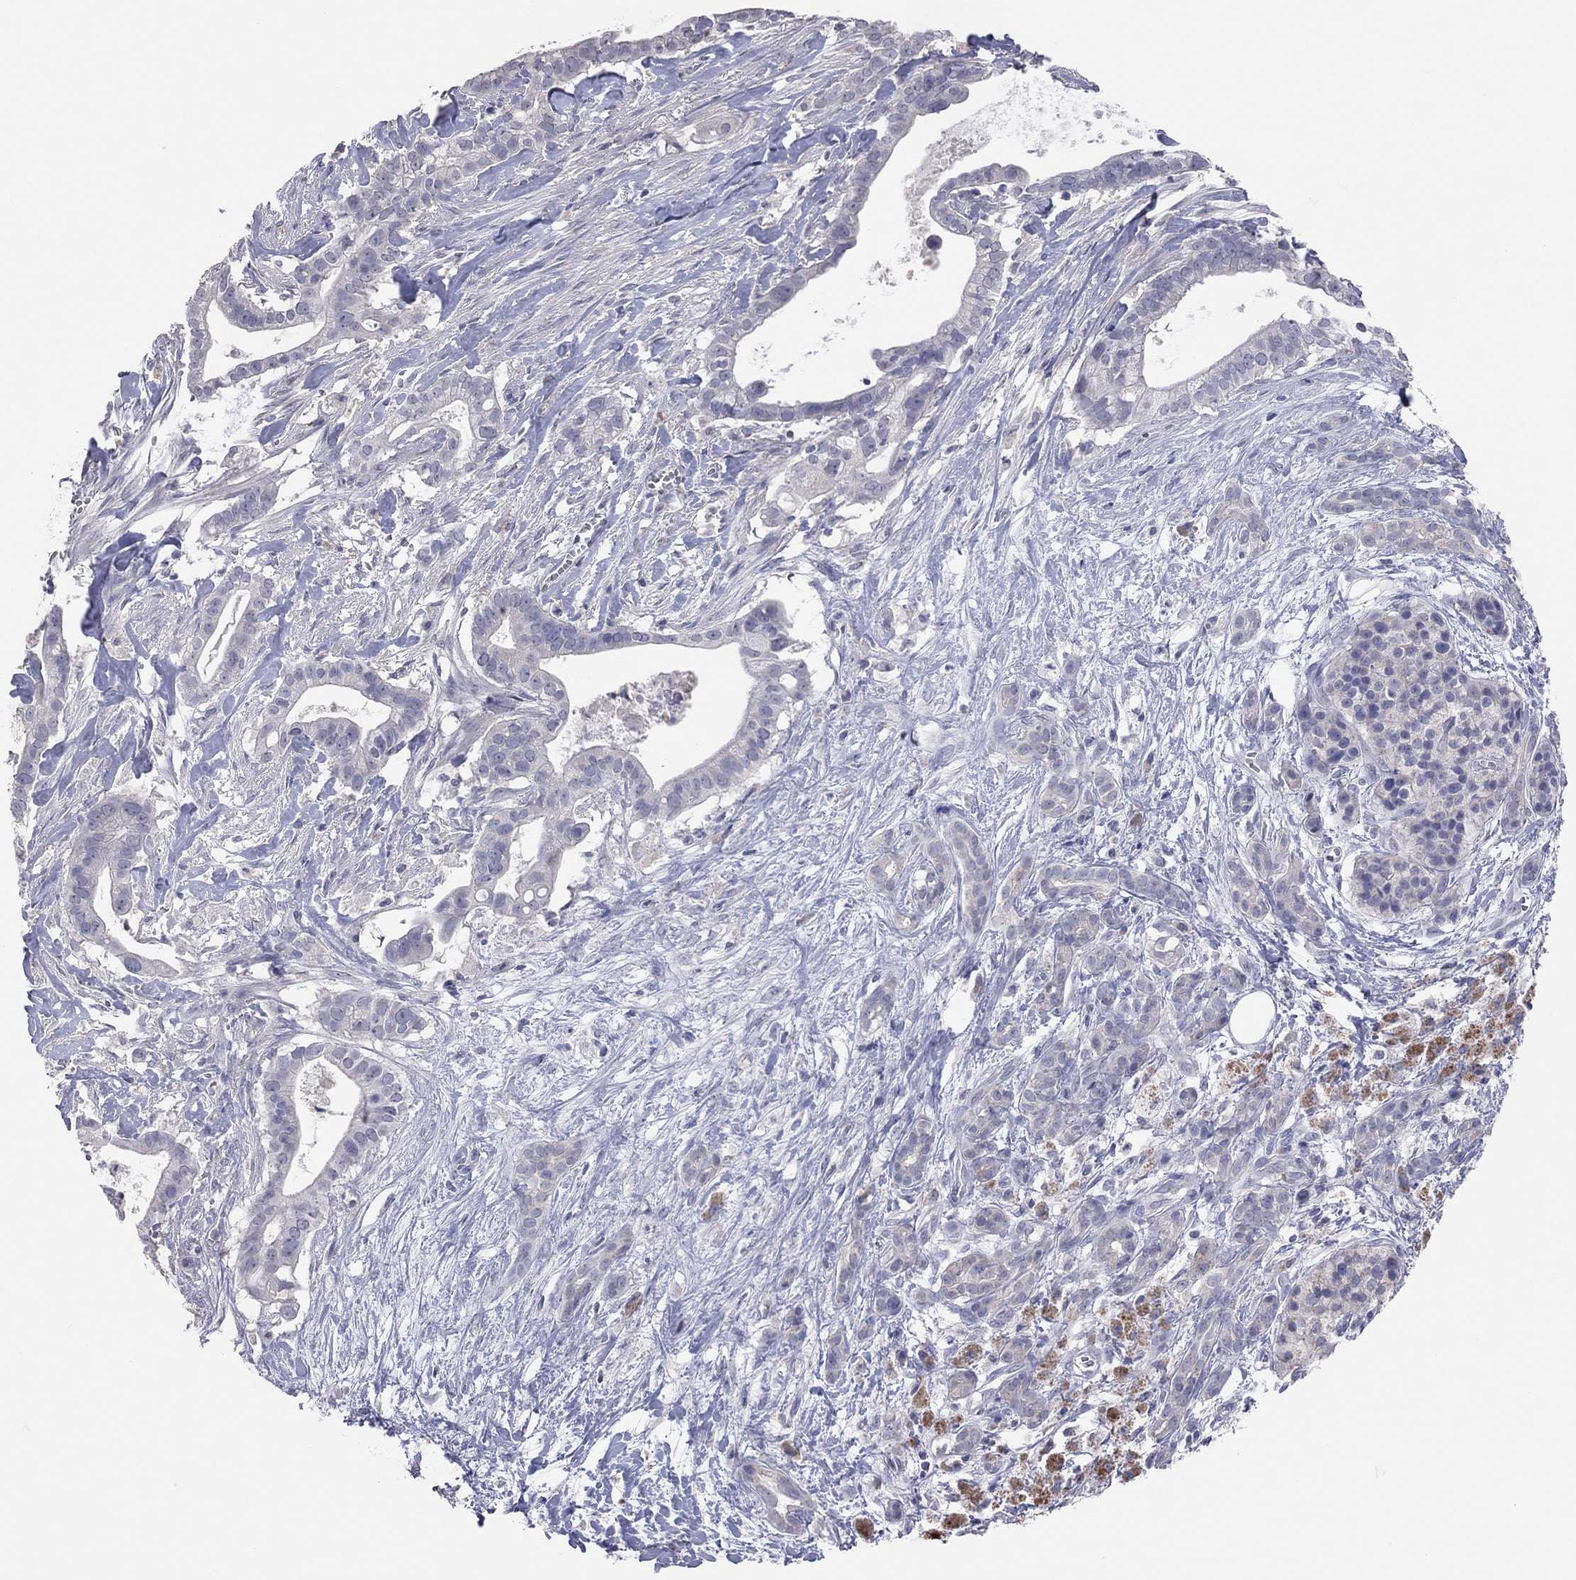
{"staining": {"intensity": "negative", "quantity": "none", "location": "none"}, "tissue": "pancreatic cancer", "cell_type": "Tumor cells", "image_type": "cancer", "snomed": [{"axis": "morphology", "description": "Adenocarcinoma, NOS"}, {"axis": "topography", "description": "Pancreas"}], "caption": "Immunohistochemical staining of pancreatic cancer exhibits no significant staining in tumor cells.", "gene": "MMP13", "patient": {"sex": "male", "age": 61}}